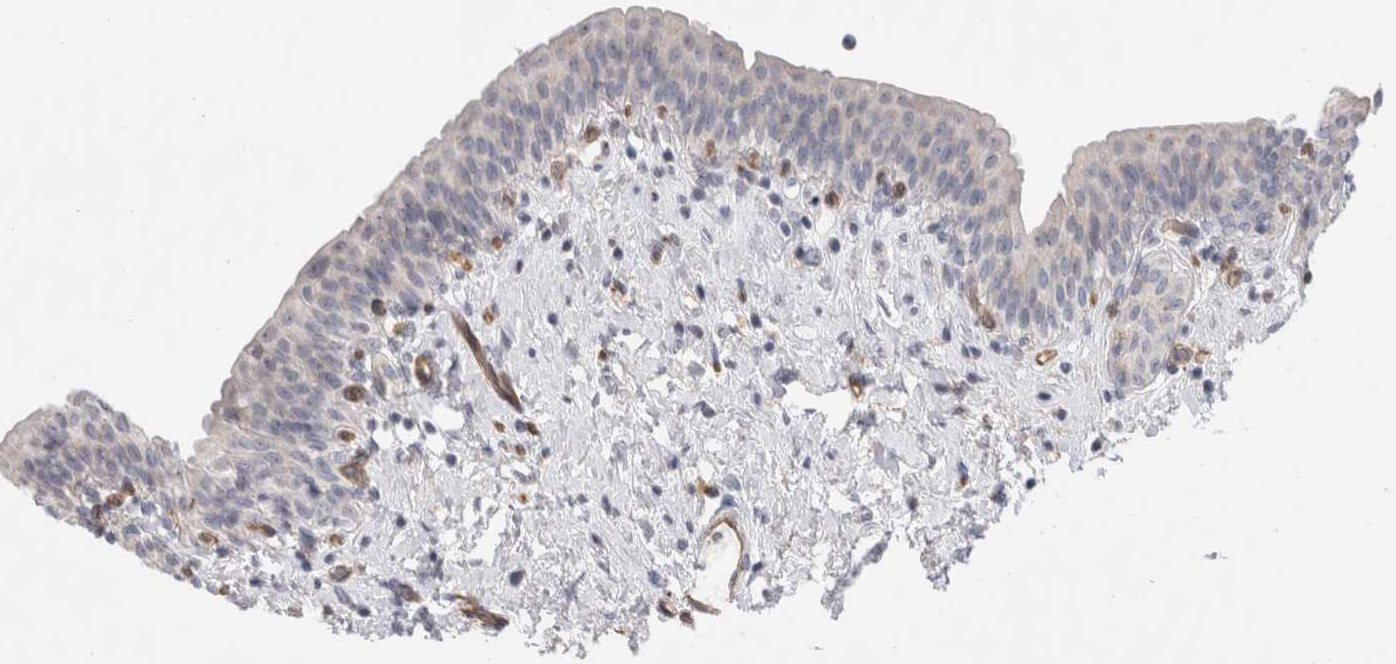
{"staining": {"intensity": "negative", "quantity": "none", "location": "none"}, "tissue": "urinary bladder", "cell_type": "Urothelial cells", "image_type": "normal", "snomed": [{"axis": "morphology", "description": "Normal tissue, NOS"}, {"axis": "topography", "description": "Urinary bladder"}], "caption": "IHC photomicrograph of normal urinary bladder: urinary bladder stained with DAB reveals no significant protein positivity in urothelial cells. (Immunohistochemistry, brightfield microscopy, high magnification).", "gene": "ANKMY1", "patient": {"sex": "male", "age": 83}}